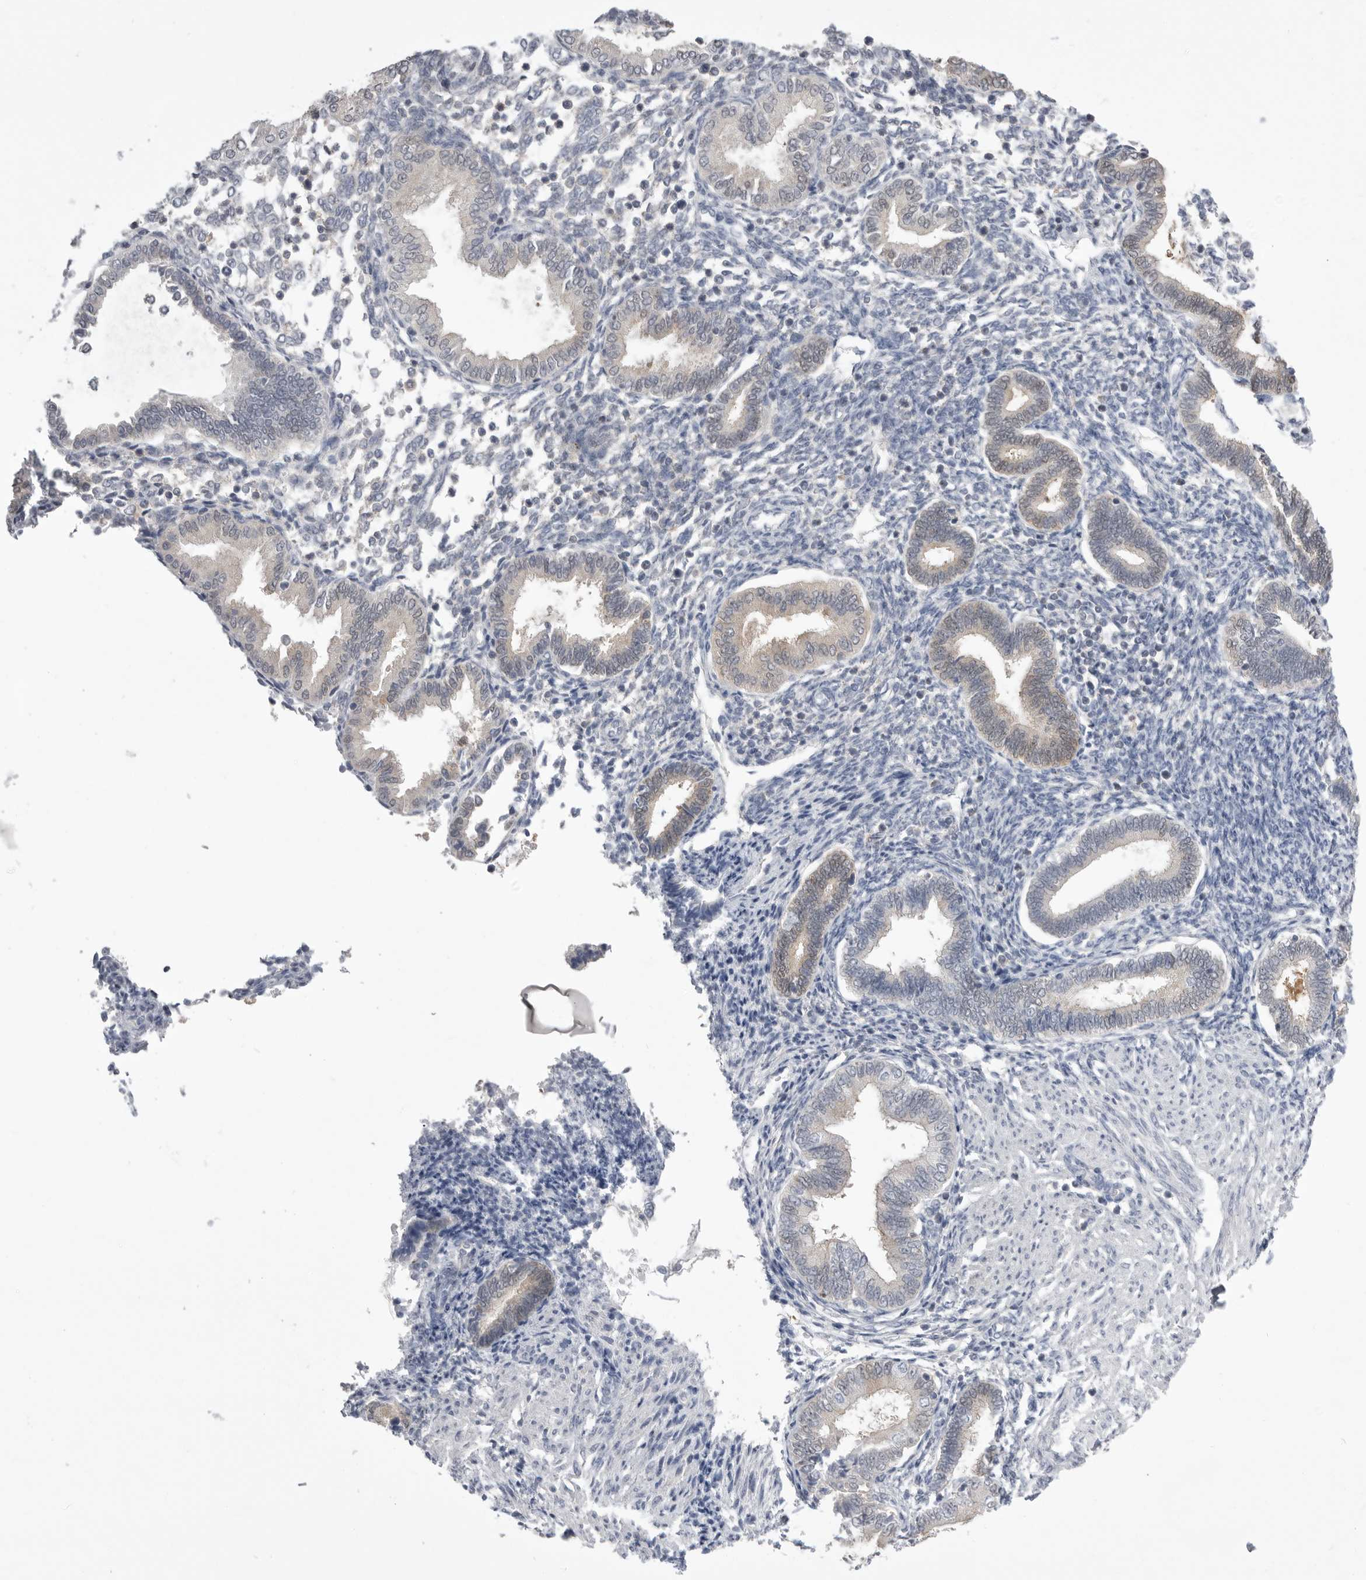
{"staining": {"intensity": "weak", "quantity": "25%-75%", "location": "cytoplasmic/membranous"}, "tissue": "endometrium", "cell_type": "Cells in endometrial stroma", "image_type": "normal", "snomed": [{"axis": "morphology", "description": "Normal tissue, NOS"}, {"axis": "topography", "description": "Endometrium"}], "caption": "Immunohistochemistry of normal endometrium exhibits low levels of weak cytoplasmic/membranous expression in approximately 25%-75% of cells in endometrial stroma.", "gene": "KYAT3", "patient": {"sex": "female", "age": 53}}